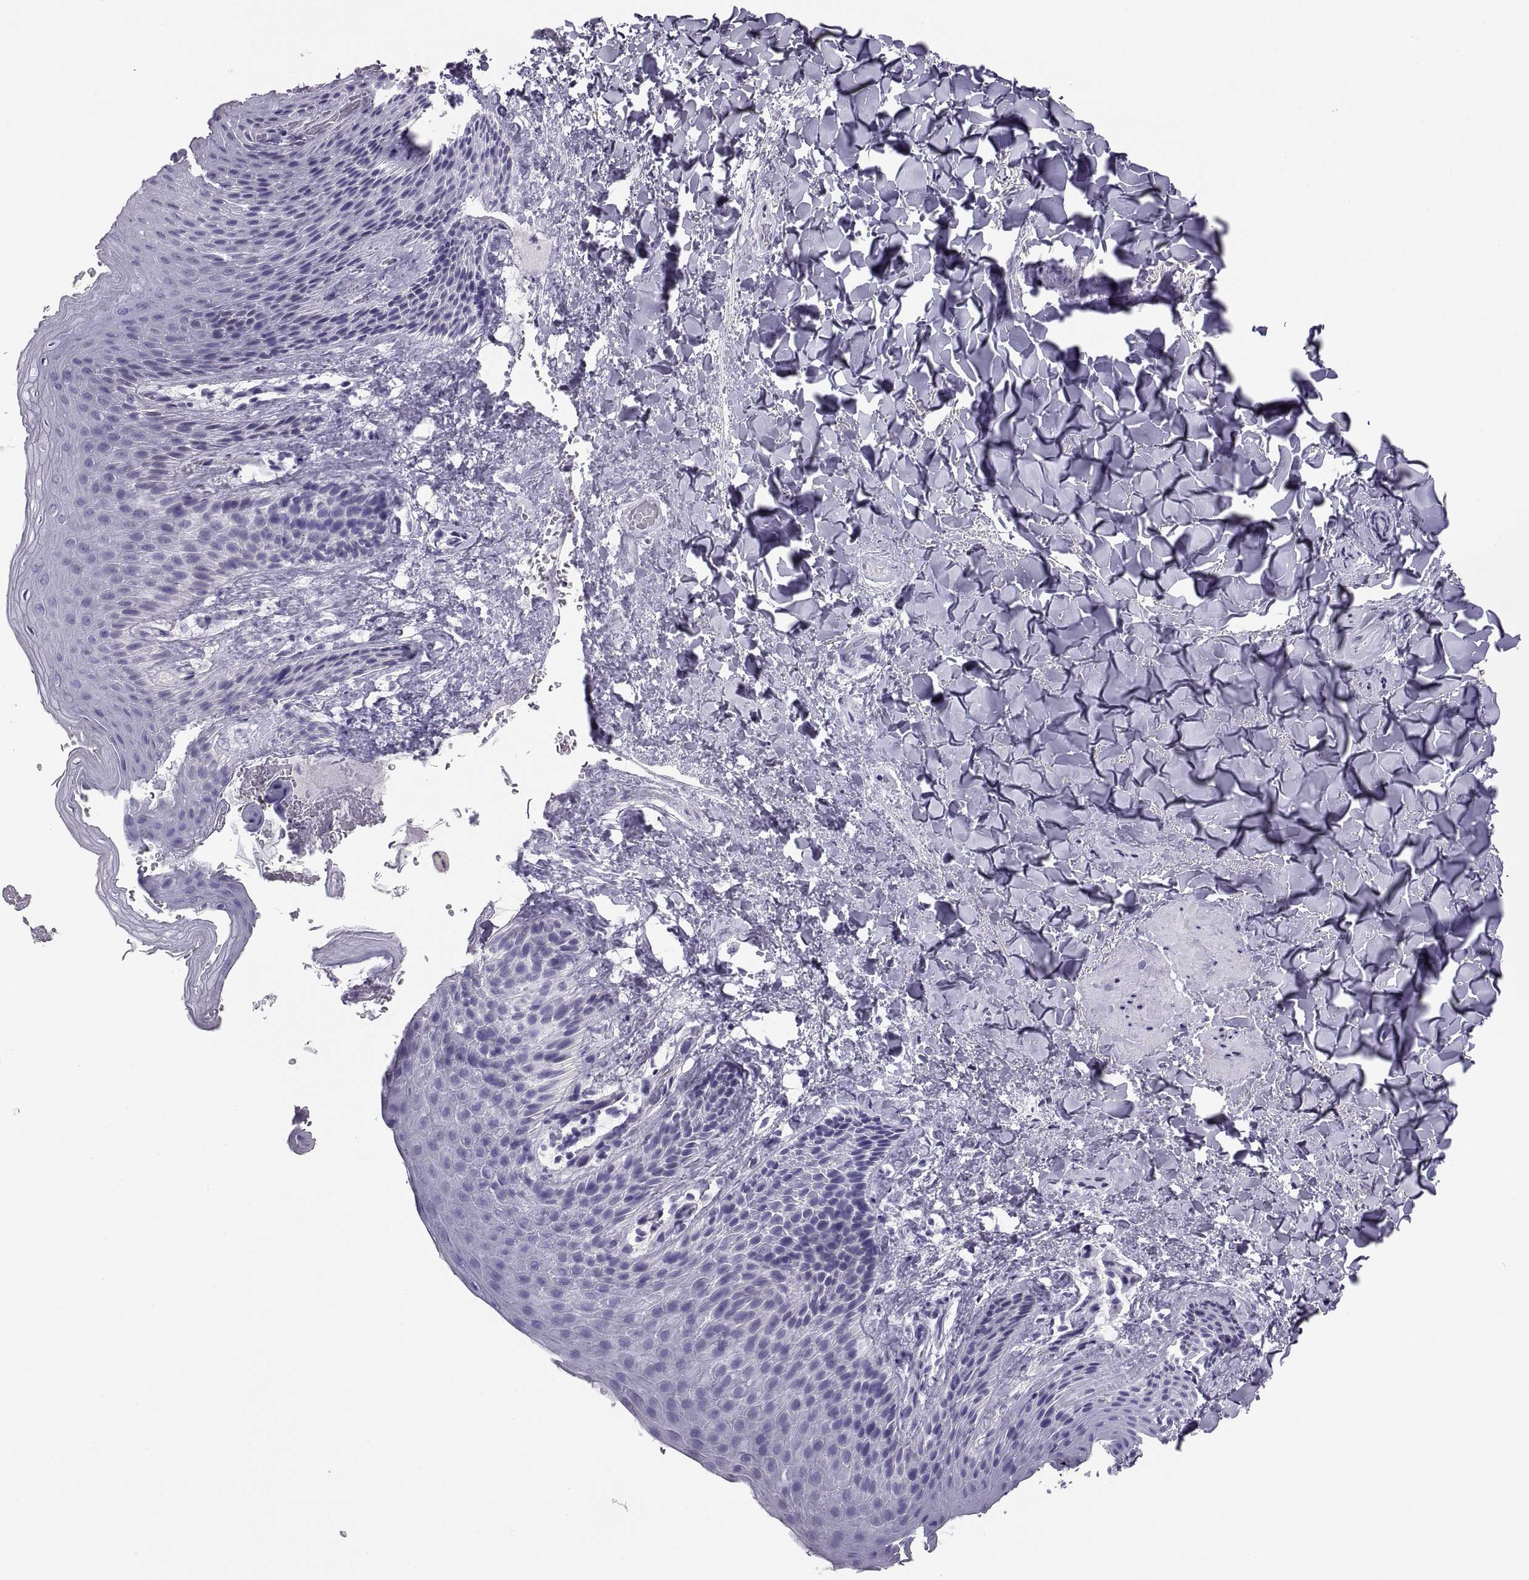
{"staining": {"intensity": "negative", "quantity": "none", "location": "none"}, "tissue": "skin", "cell_type": "Epidermal cells", "image_type": "normal", "snomed": [{"axis": "morphology", "description": "Normal tissue, NOS"}, {"axis": "topography", "description": "Anal"}], "caption": "The micrograph exhibits no staining of epidermal cells in normal skin.", "gene": "CARTPT", "patient": {"sex": "male", "age": 36}}